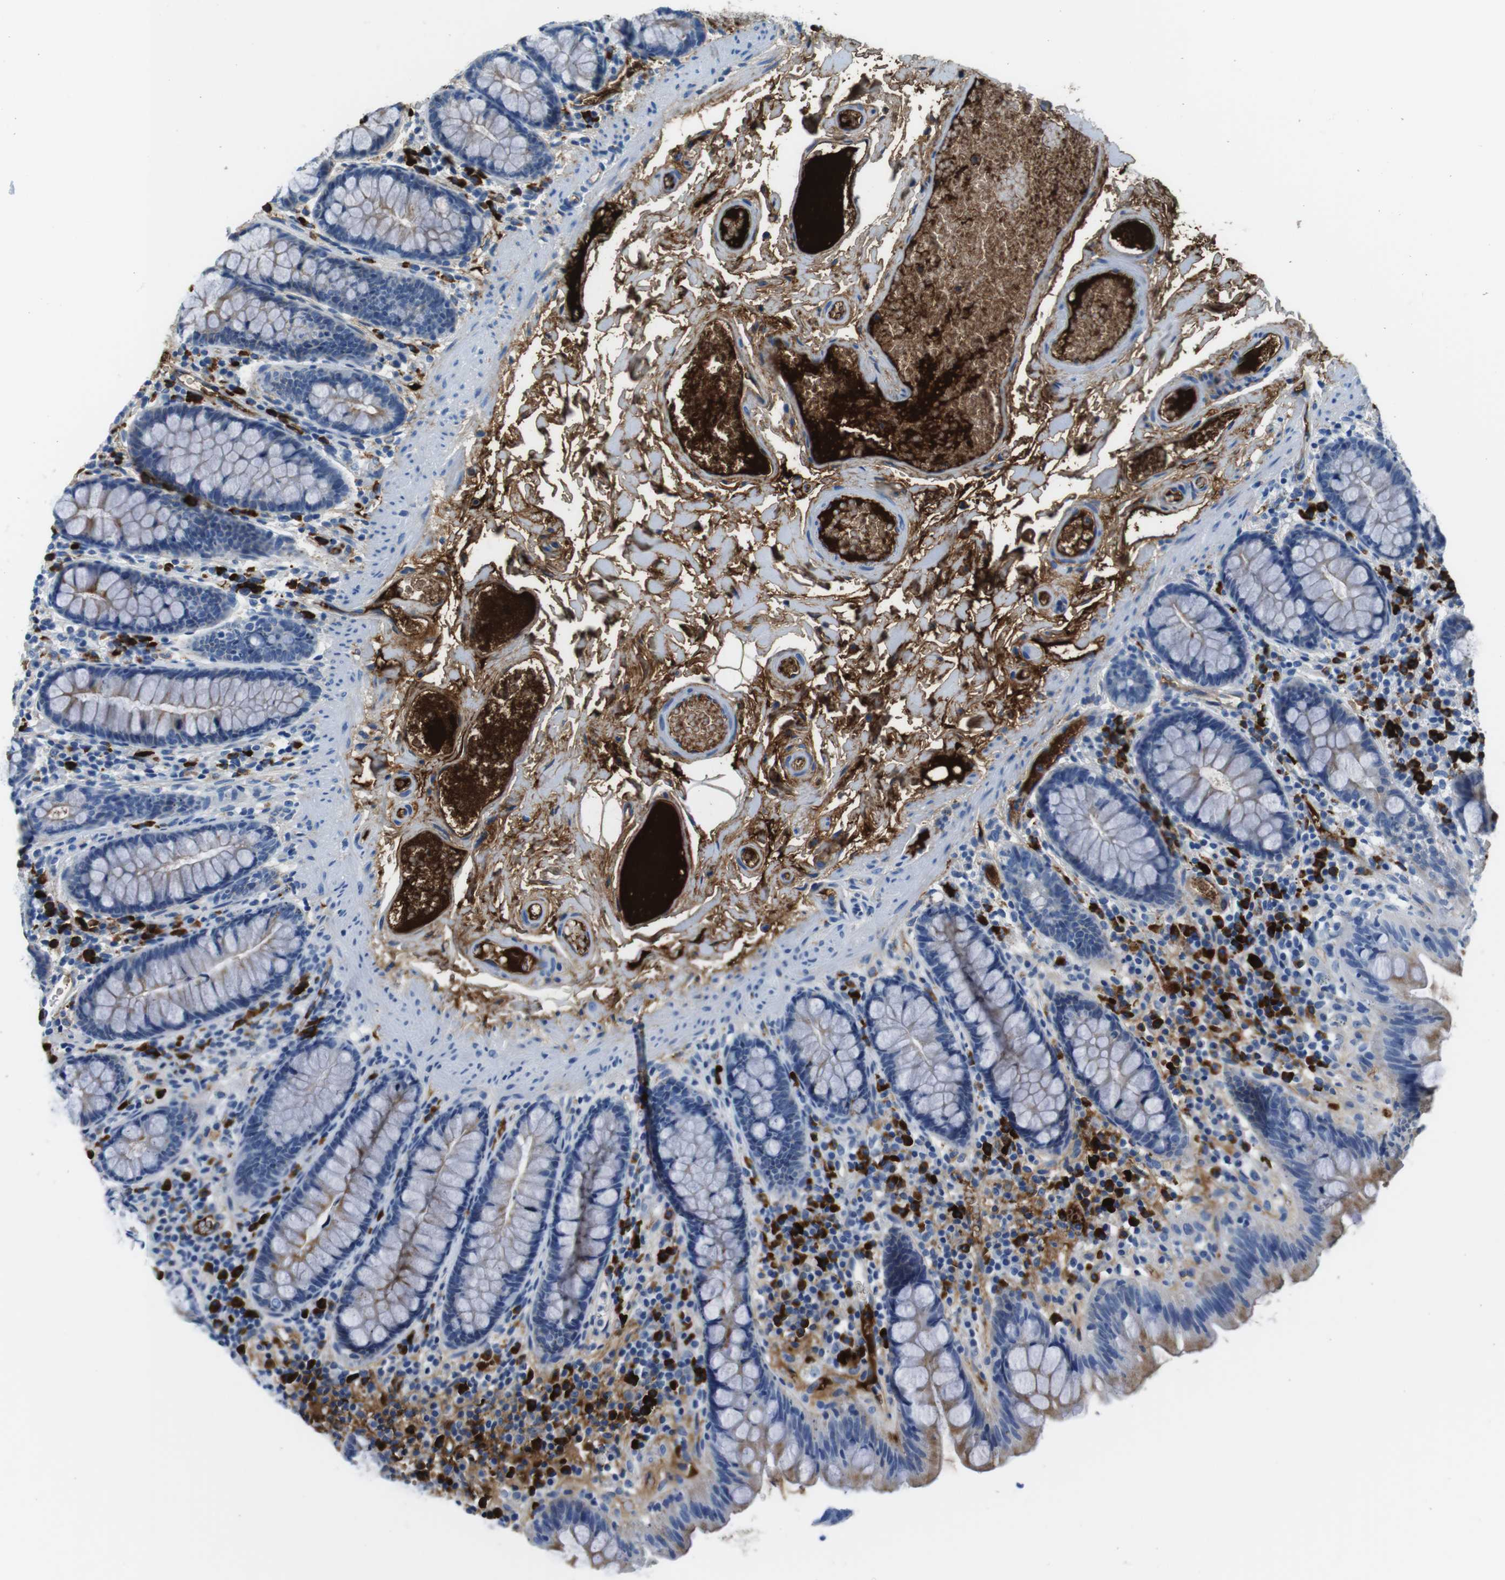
{"staining": {"intensity": "negative", "quantity": "none", "location": "none"}, "tissue": "colon", "cell_type": "Endothelial cells", "image_type": "normal", "snomed": [{"axis": "morphology", "description": "Normal tissue, NOS"}, {"axis": "topography", "description": "Colon"}], "caption": "Endothelial cells show no significant staining in benign colon. (Immunohistochemistry, brightfield microscopy, high magnification).", "gene": "IGKC", "patient": {"sex": "female", "age": 80}}